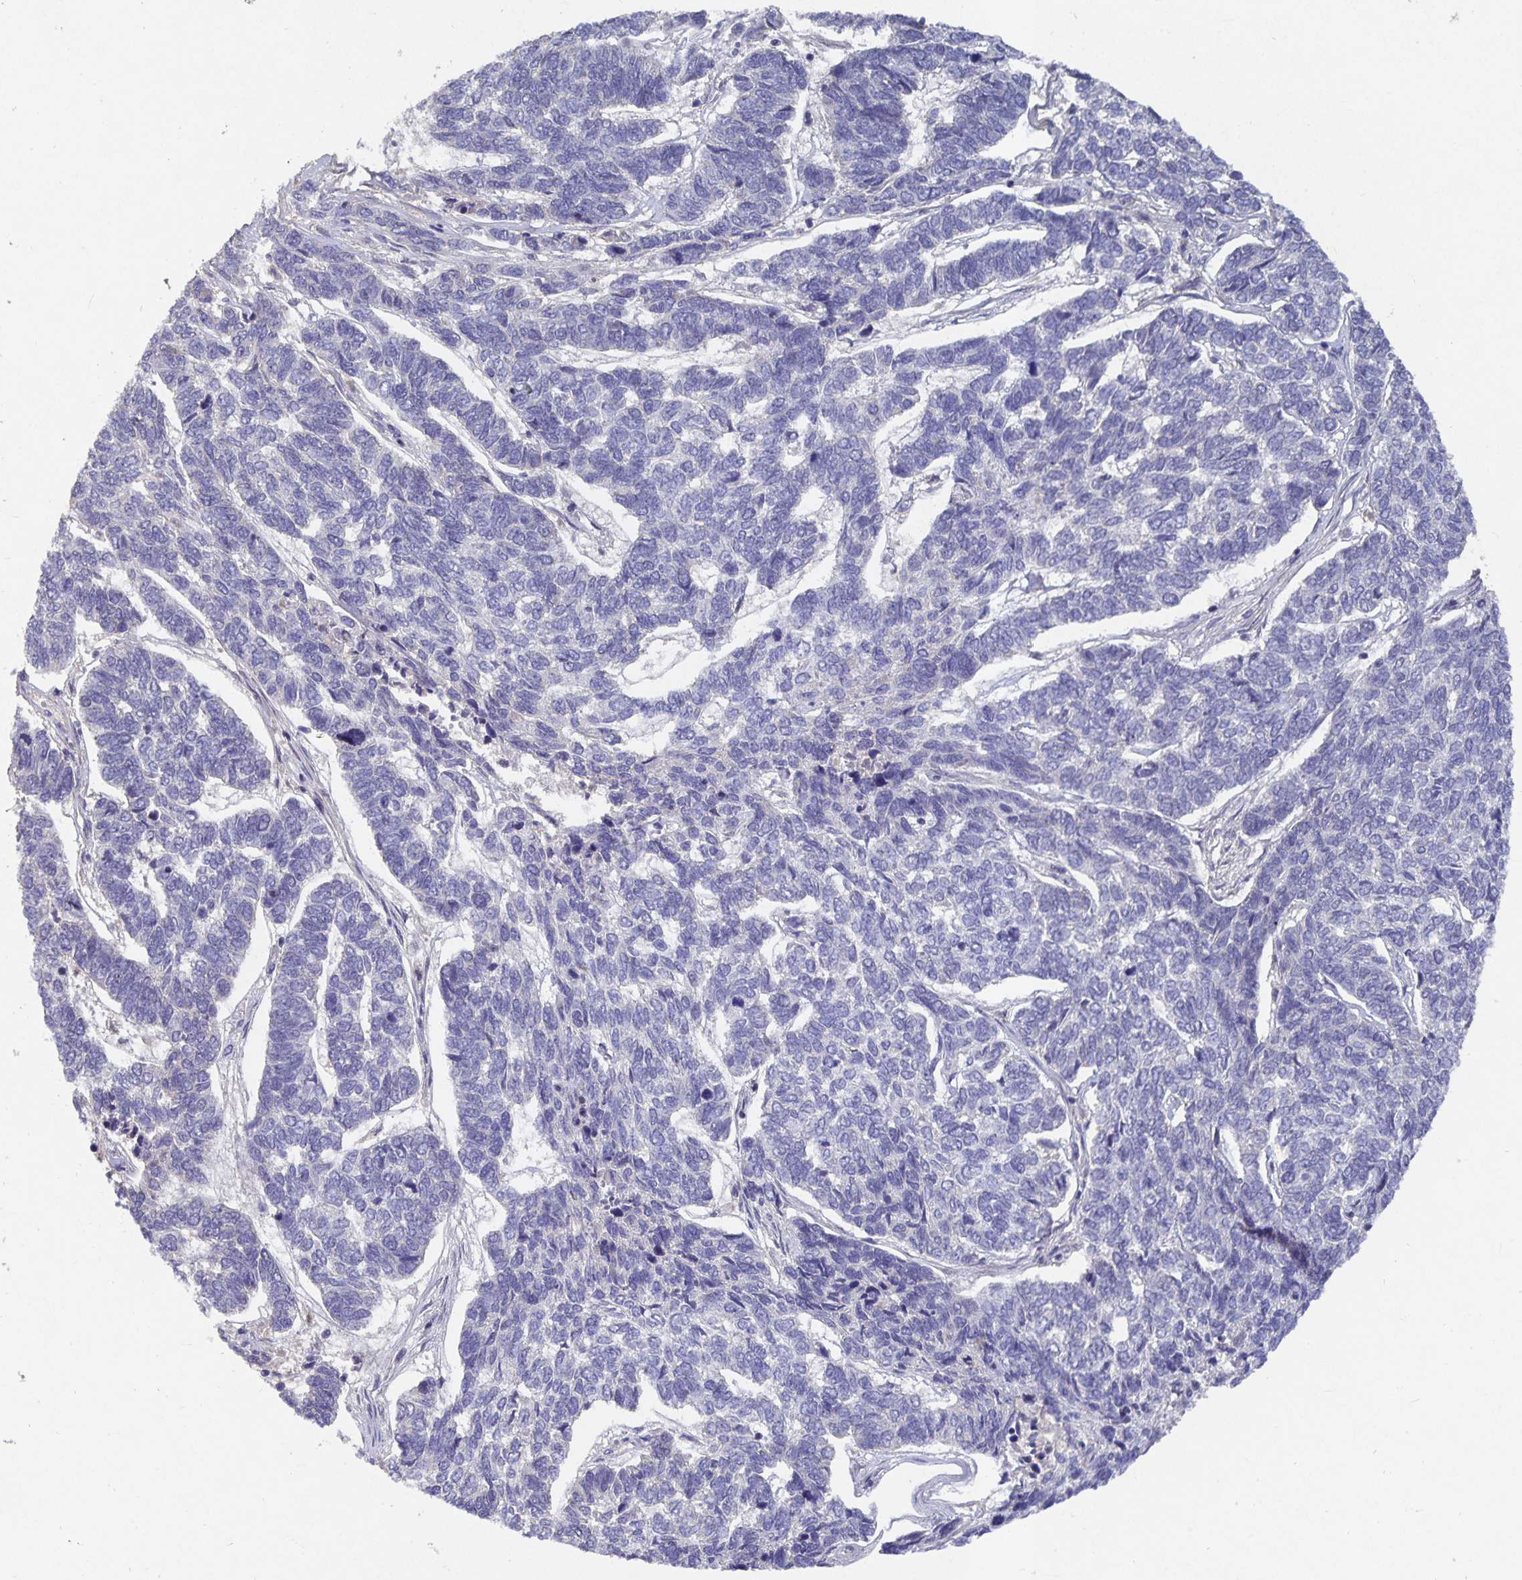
{"staining": {"intensity": "negative", "quantity": "none", "location": "none"}, "tissue": "skin cancer", "cell_type": "Tumor cells", "image_type": "cancer", "snomed": [{"axis": "morphology", "description": "Basal cell carcinoma"}, {"axis": "topography", "description": "Skin"}], "caption": "Skin cancer (basal cell carcinoma) was stained to show a protein in brown. There is no significant staining in tumor cells.", "gene": "HEPN1", "patient": {"sex": "female", "age": 65}}